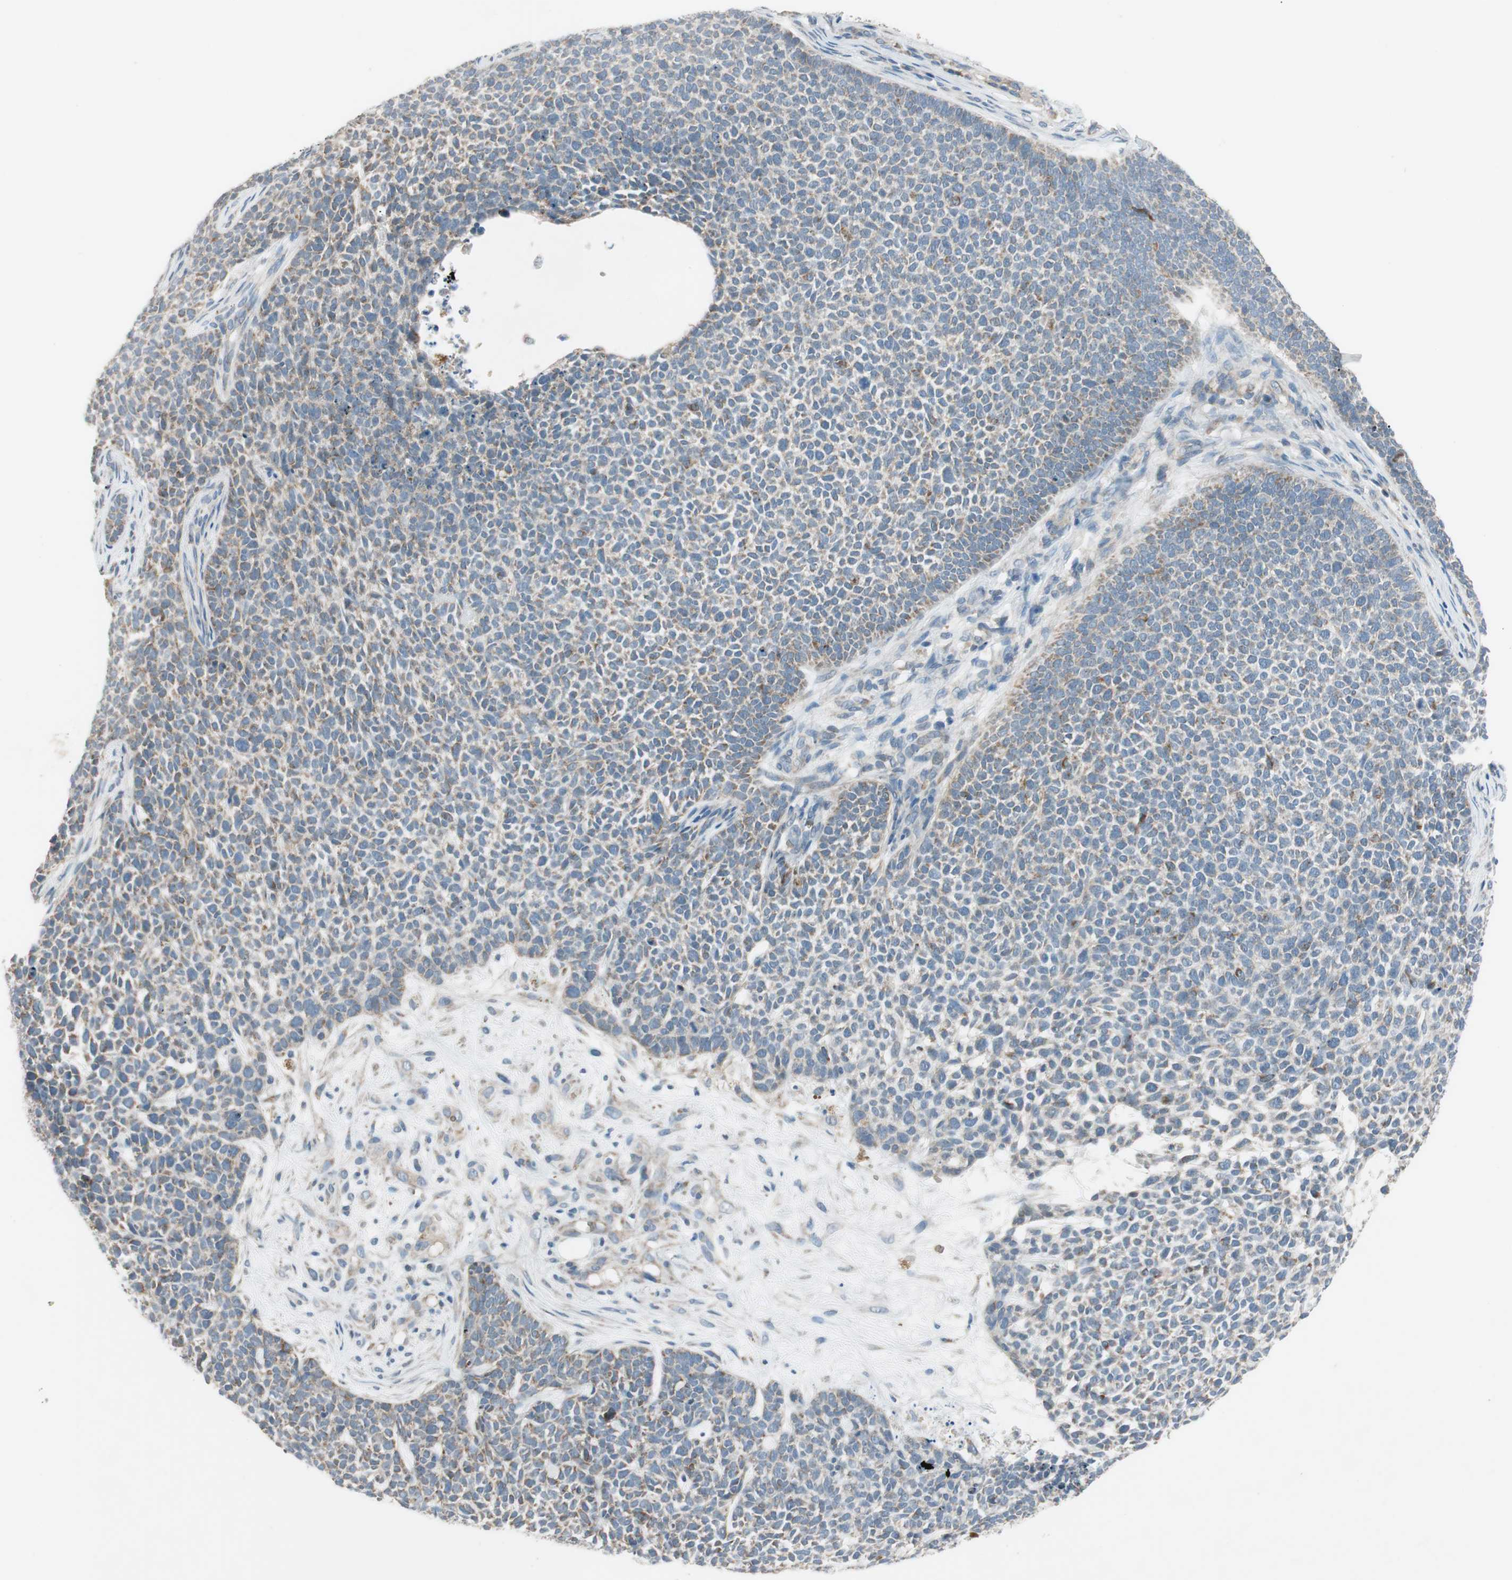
{"staining": {"intensity": "moderate", "quantity": "25%-75%", "location": "cytoplasmic/membranous"}, "tissue": "skin cancer", "cell_type": "Tumor cells", "image_type": "cancer", "snomed": [{"axis": "morphology", "description": "Basal cell carcinoma"}, {"axis": "topography", "description": "Skin"}], "caption": "Skin basal cell carcinoma stained with a protein marker reveals moderate staining in tumor cells.", "gene": "GYPC", "patient": {"sex": "female", "age": 84}}